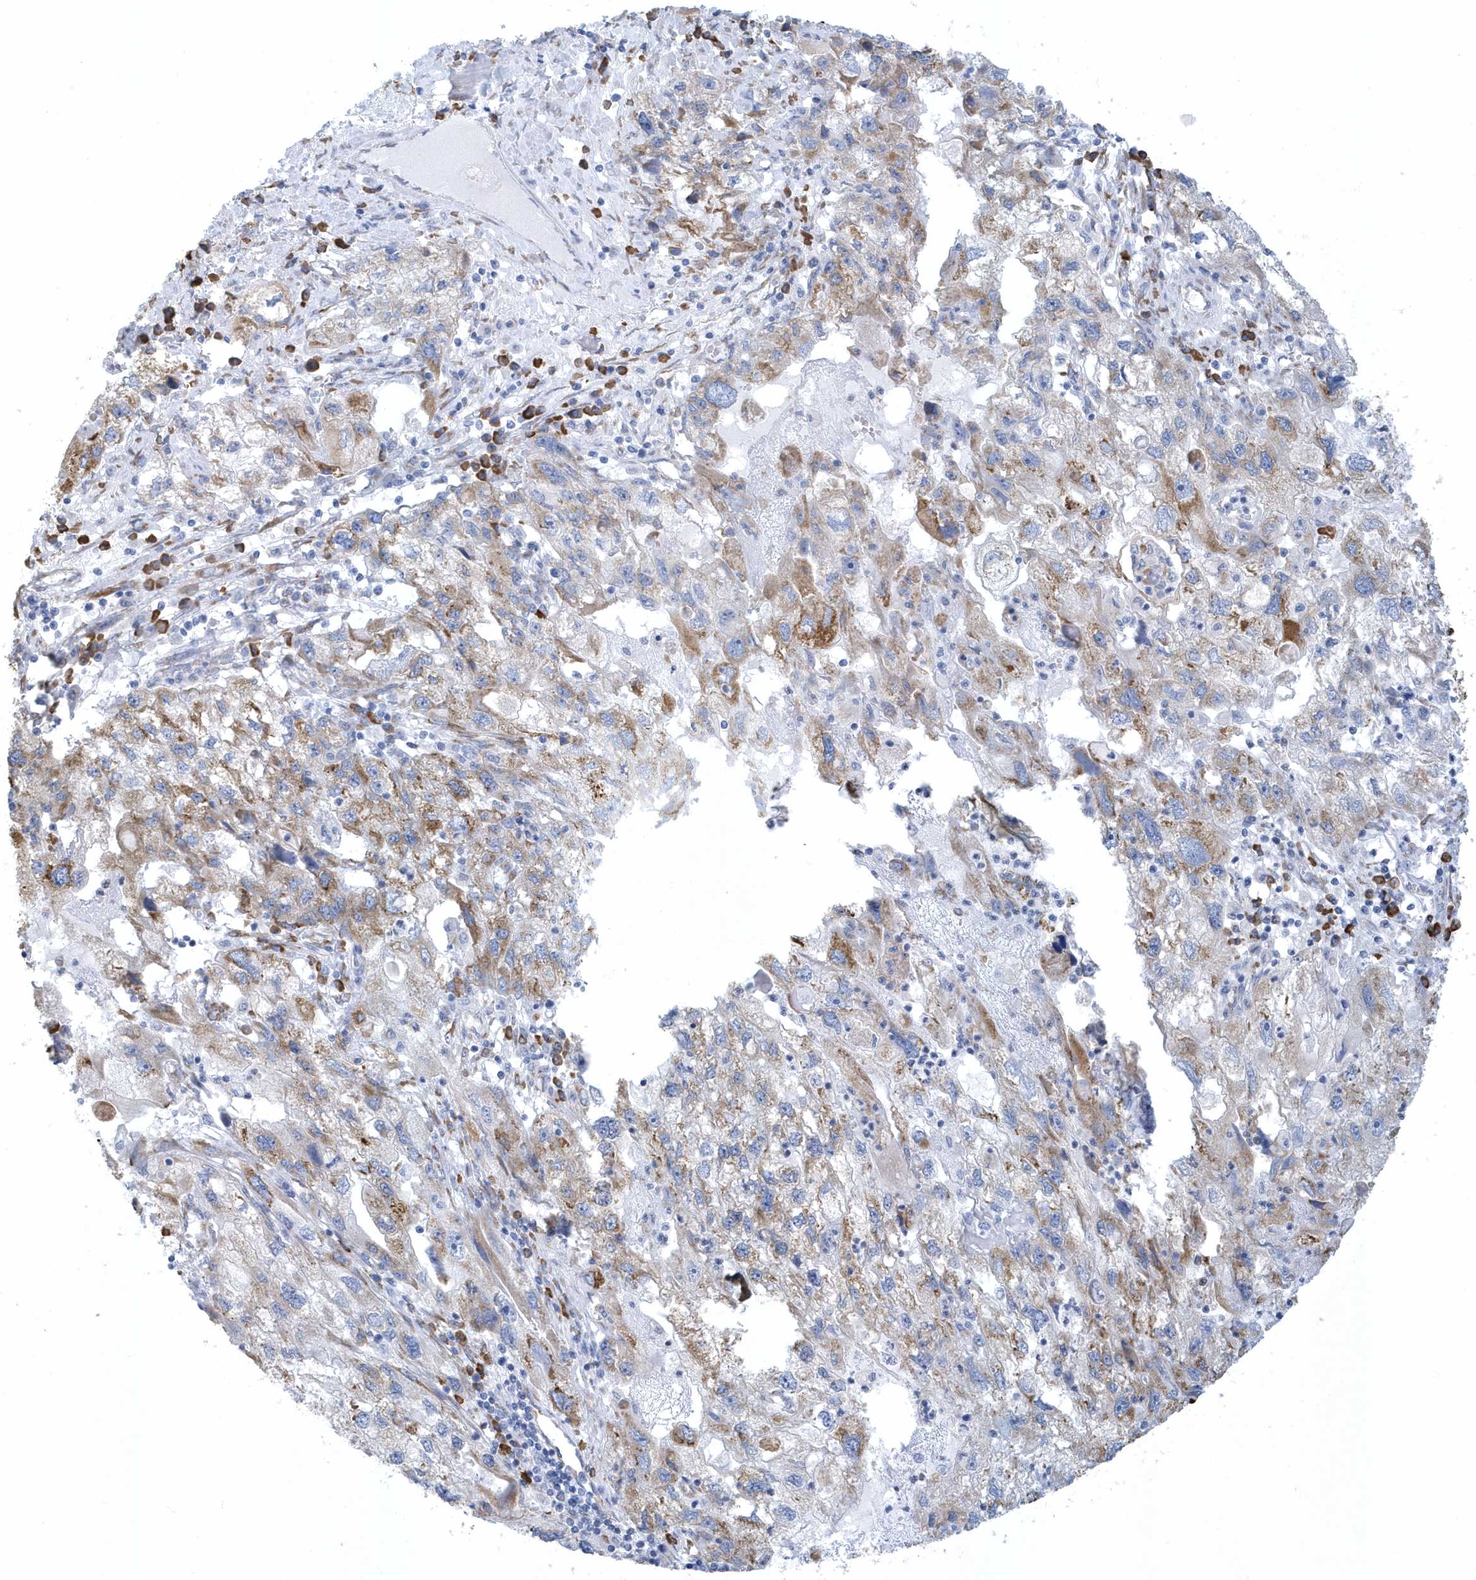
{"staining": {"intensity": "moderate", "quantity": "25%-75%", "location": "cytoplasmic/membranous"}, "tissue": "endometrial cancer", "cell_type": "Tumor cells", "image_type": "cancer", "snomed": [{"axis": "morphology", "description": "Adenocarcinoma, NOS"}, {"axis": "topography", "description": "Endometrium"}], "caption": "A medium amount of moderate cytoplasmic/membranous positivity is seen in about 25%-75% of tumor cells in endometrial cancer tissue.", "gene": "DCAF1", "patient": {"sex": "female", "age": 49}}